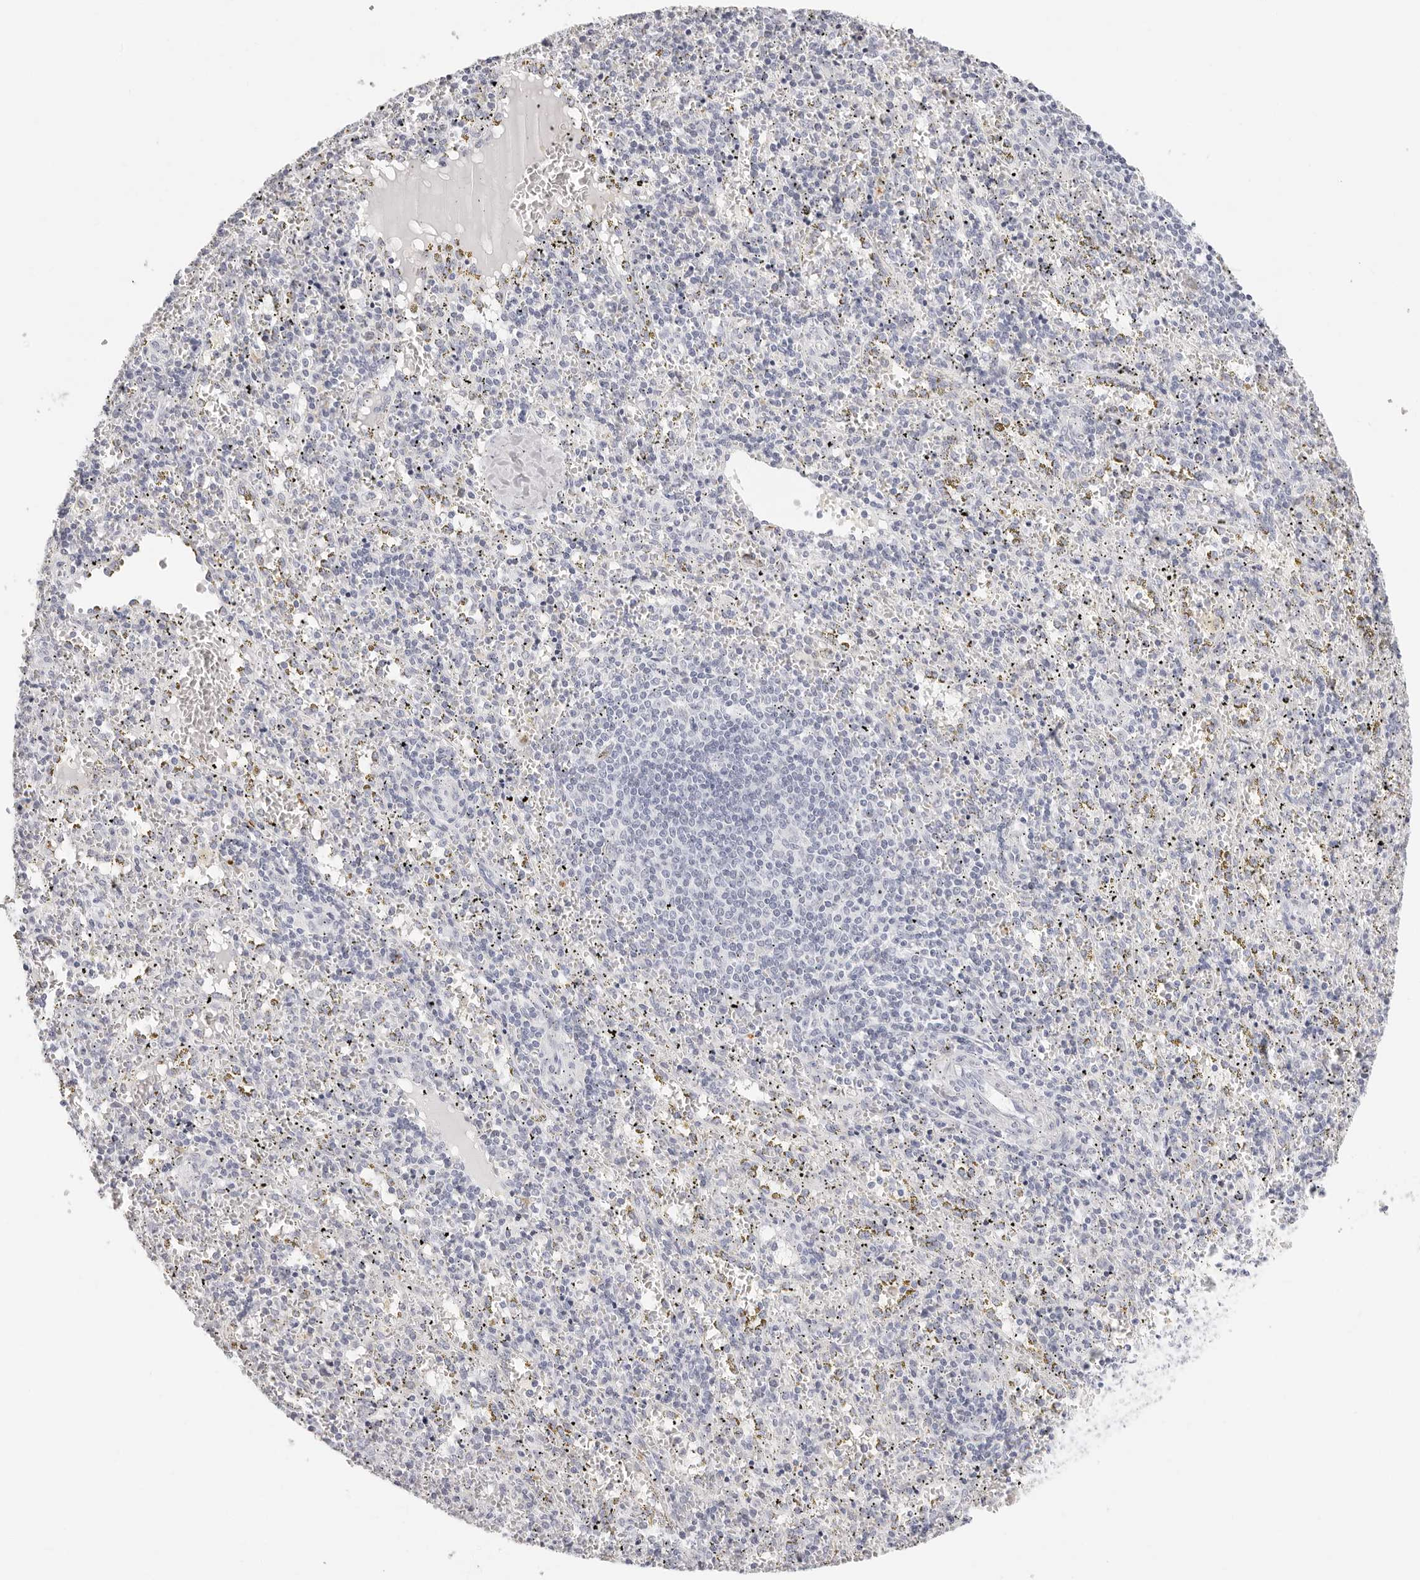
{"staining": {"intensity": "negative", "quantity": "none", "location": "none"}, "tissue": "spleen", "cell_type": "Cells in red pulp", "image_type": "normal", "snomed": [{"axis": "morphology", "description": "Normal tissue, NOS"}, {"axis": "topography", "description": "Spleen"}], "caption": "An immunohistochemistry (IHC) histopathology image of unremarkable spleen is shown. There is no staining in cells in red pulp of spleen.", "gene": "AGMAT", "patient": {"sex": "male", "age": 11}}